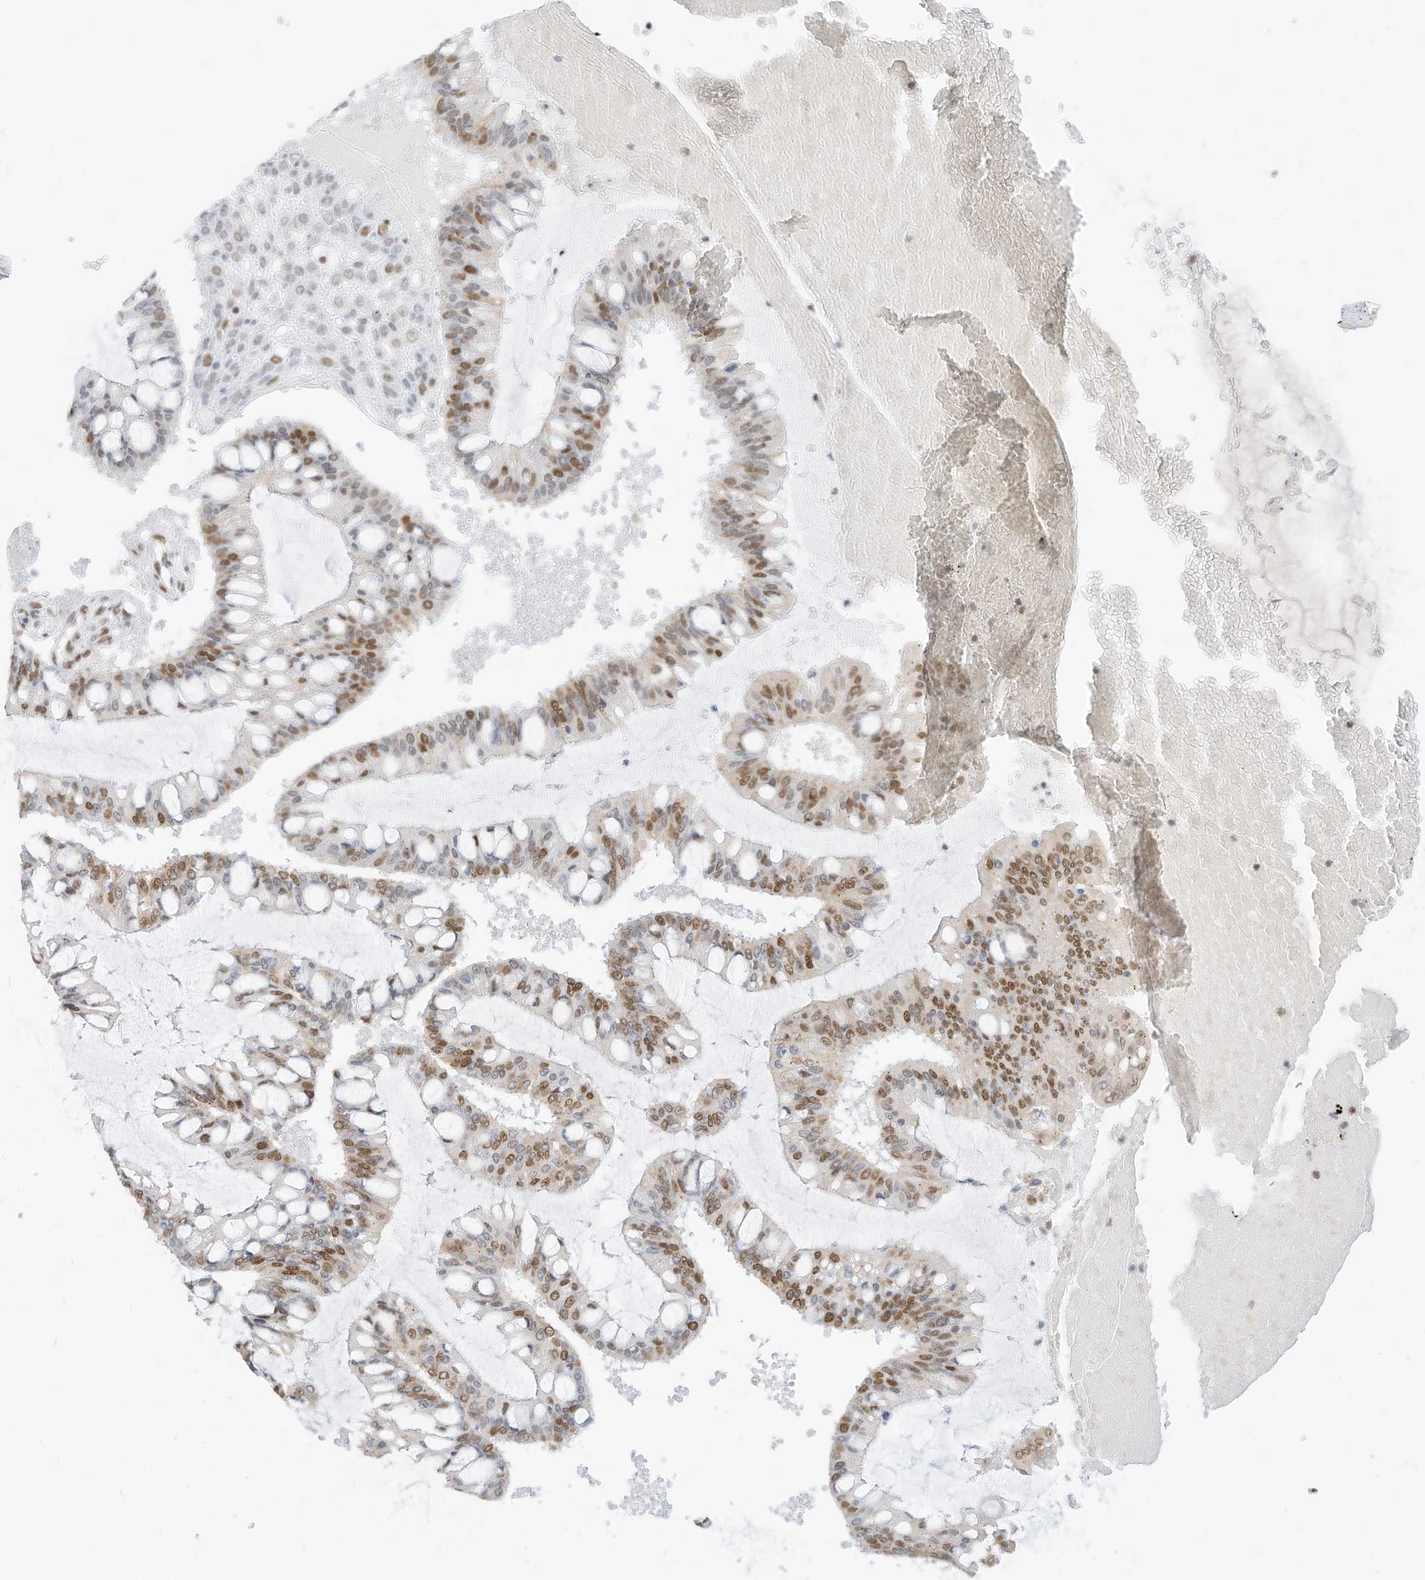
{"staining": {"intensity": "moderate", "quantity": ">75%", "location": "nuclear"}, "tissue": "ovarian cancer", "cell_type": "Tumor cells", "image_type": "cancer", "snomed": [{"axis": "morphology", "description": "Cystadenocarcinoma, mucinous, NOS"}, {"axis": "topography", "description": "Ovary"}], "caption": "Ovarian mucinous cystadenocarcinoma stained for a protein (brown) shows moderate nuclear positive expression in about >75% of tumor cells.", "gene": "SMARCA2", "patient": {"sex": "female", "age": 73}}